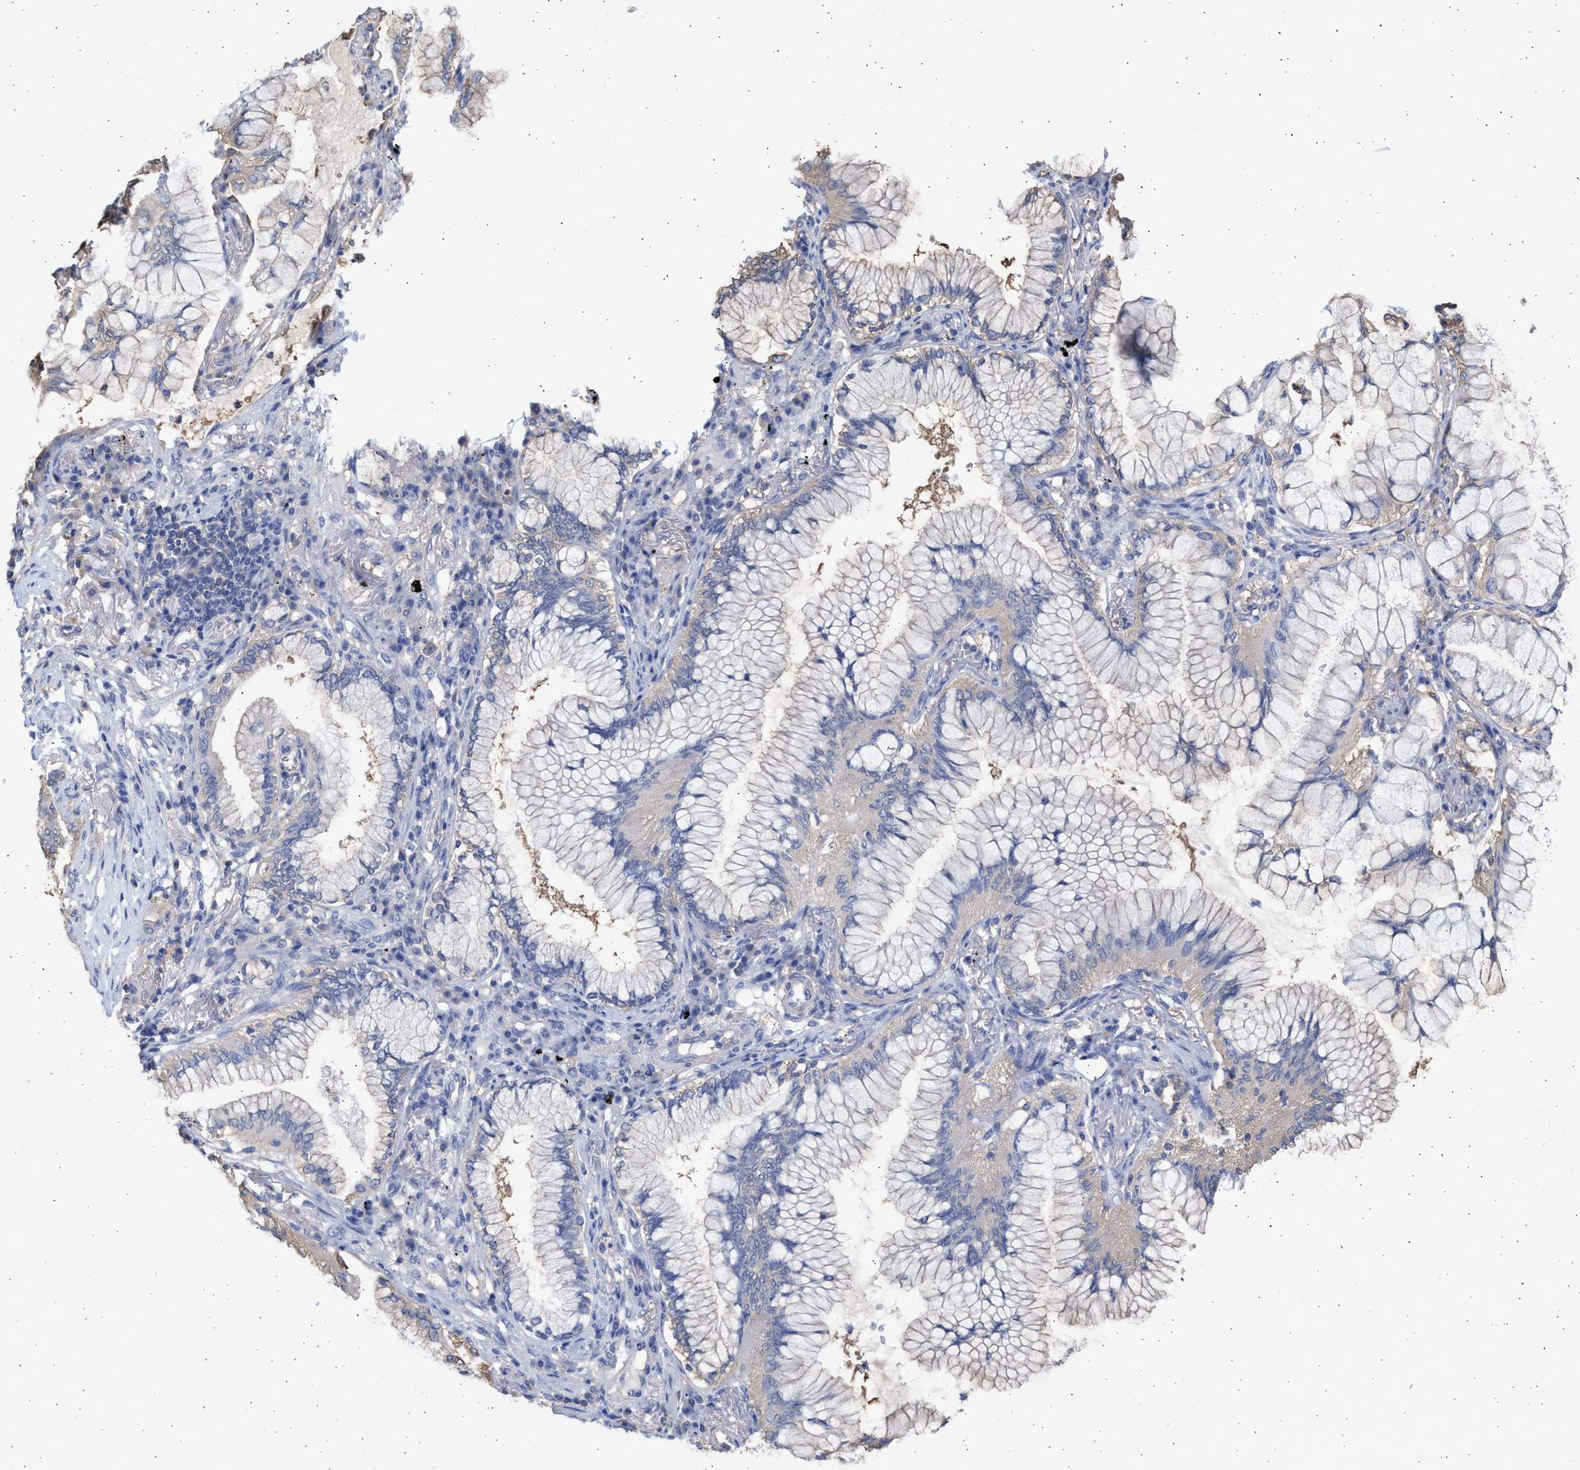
{"staining": {"intensity": "negative", "quantity": "none", "location": "none"}, "tissue": "lung cancer", "cell_type": "Tumor cells", "image_type": "cancer", "snomed": [{"axis": "morphology", "description": "Adenocarcinoma, NOS"}, {"axis": "topography", "description": "Lung"}], "caption": "A high-resolution micrograph shows immunohistochemistry staining of adenocarcinoma (lung), which reveals no significant staining in tumor cells.", "gene": "ALDOC", "patient": {"sex": "female", "age": 70}}